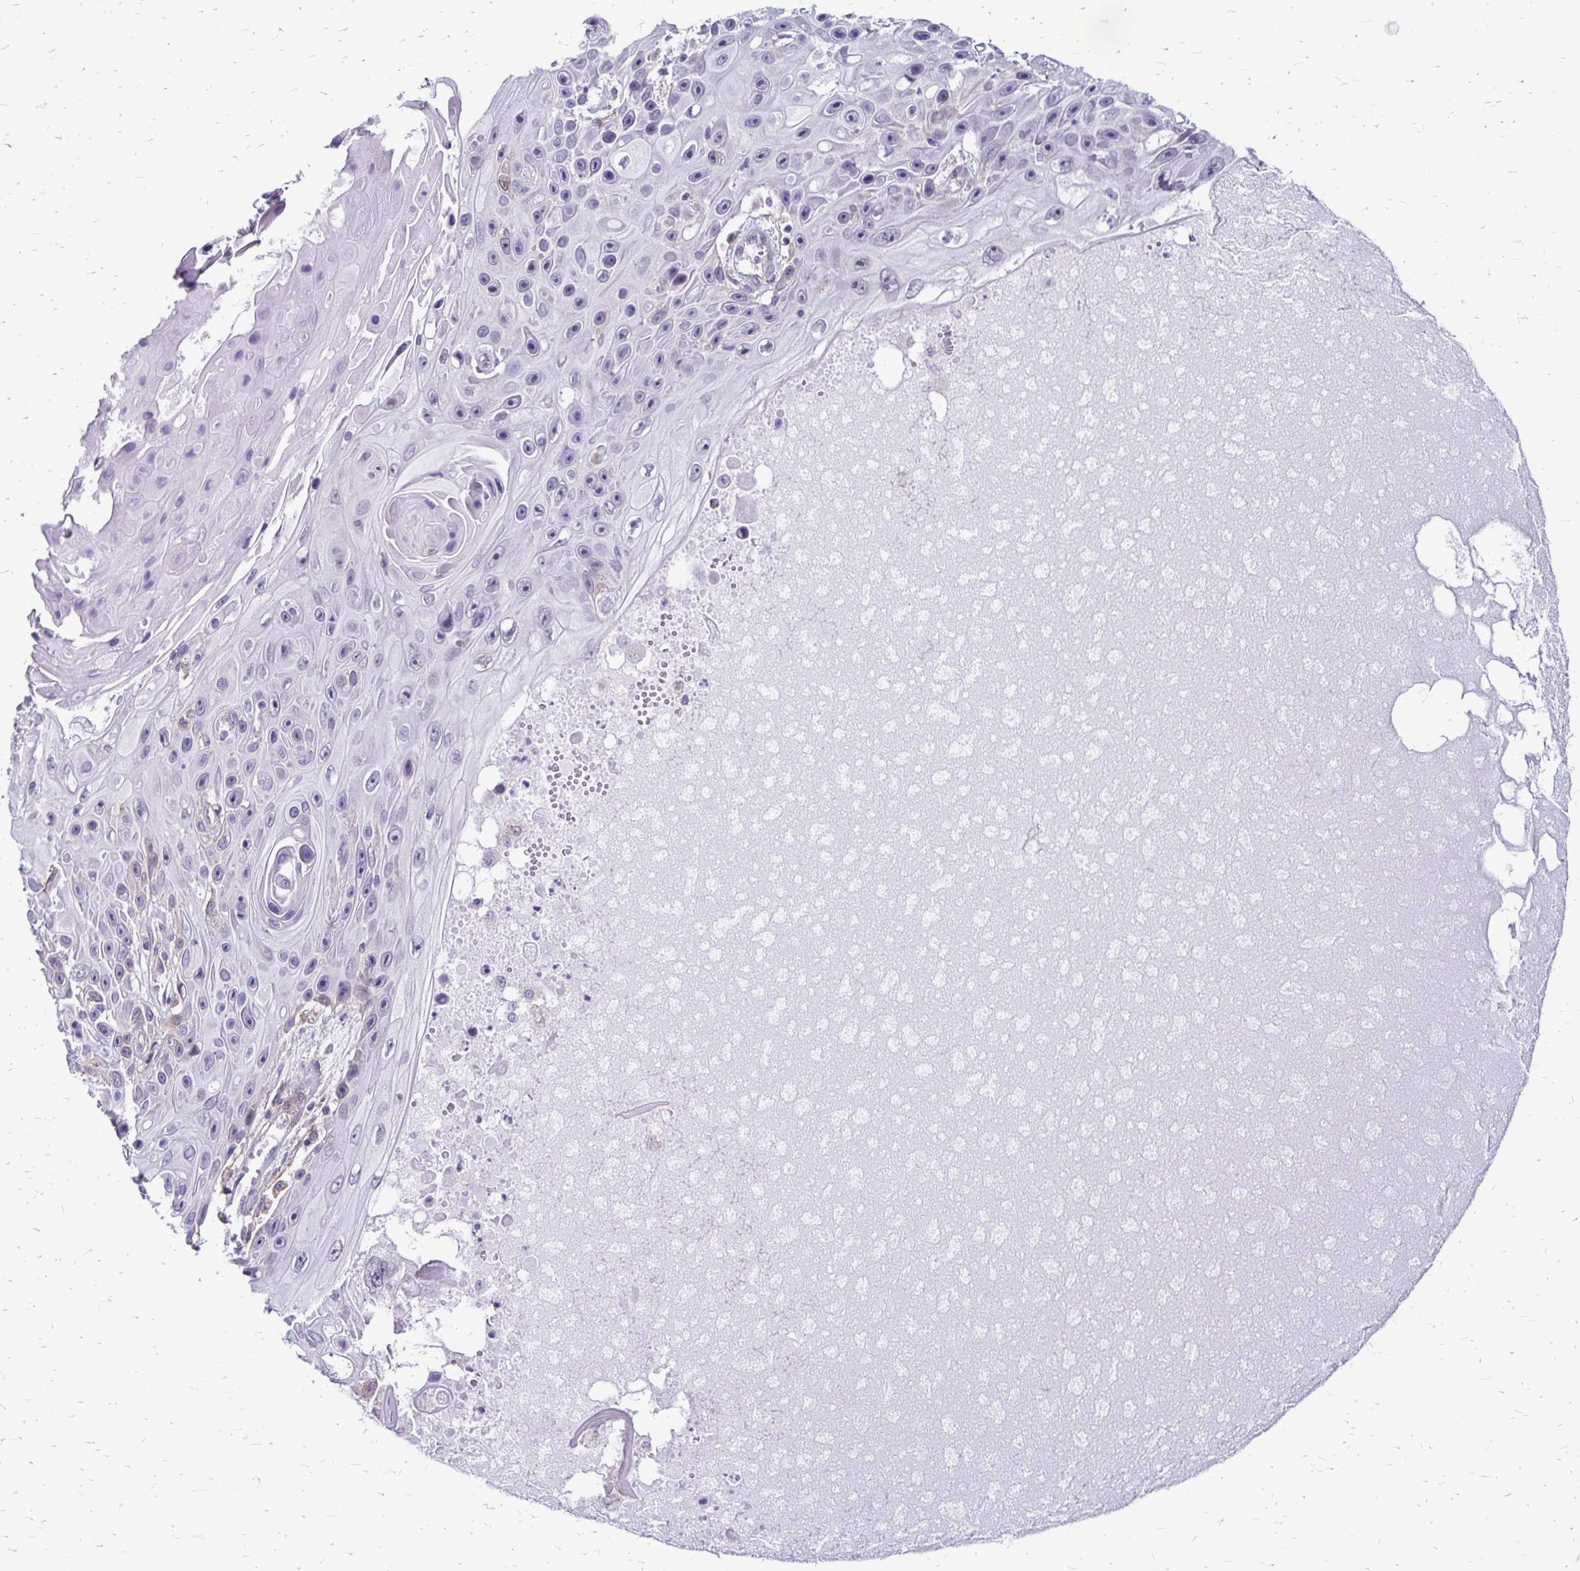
{"staining": {"intensity": "negative", "quantity": "none", "location": "none"}, "tissue": "skin cancer", "cell_type": "Tumor cells", "image_type": "cancer", "snomed": [{"axis": "morphology", "description": "Squamous cell carcinoma, NOS"}, {"axis": "topography", "description": "Skin"}], "caption": "This is an immunohistochemistry histopathology image of human squamous cell carcinoma (skin). There is no expression in tumor cells.", "gene": "TNS3", "patient": {"sex": "male", "age": 82}}